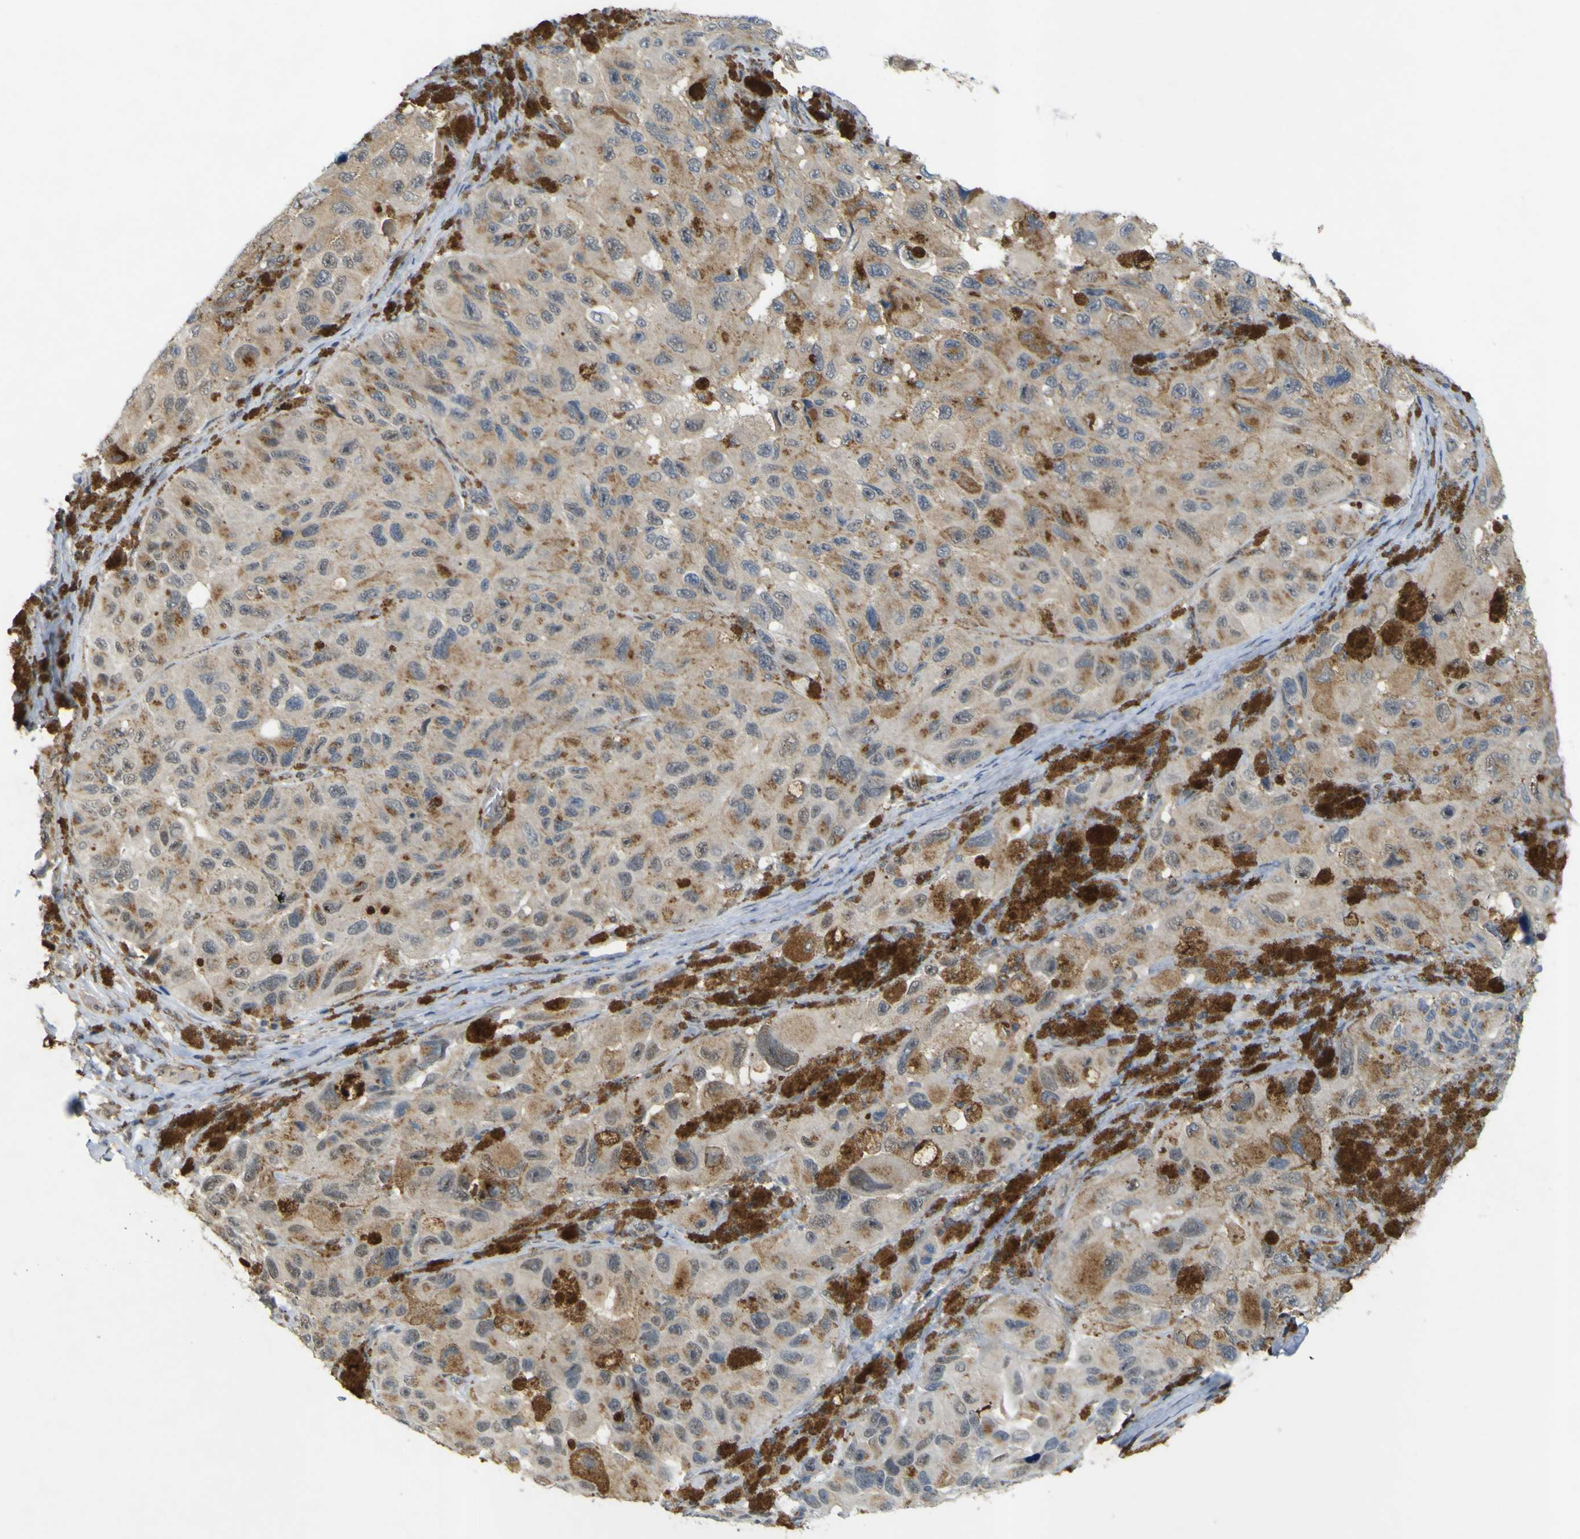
{"staining": {"intensity": "moderate", "quantity": "25%-75%", "location": "cytoplasmic/membranous"}, "tissue": "melanoma", "cell_type": "Tumor cells", "image_type": "cancer", "snomed": [{"axis": "morphology", "description": "Malignant melanoma, NOS"}, {"axis": "topography", "description": "Skin"}], "caption": "There is medium levels of moderate cytoplasmic/membranous staining in tumor cells of melanoma, as demonstrated by immunohistochemical staining (brown color).", "gene": "IGF2R", "patient": {"sex": "female", "age": 73}}